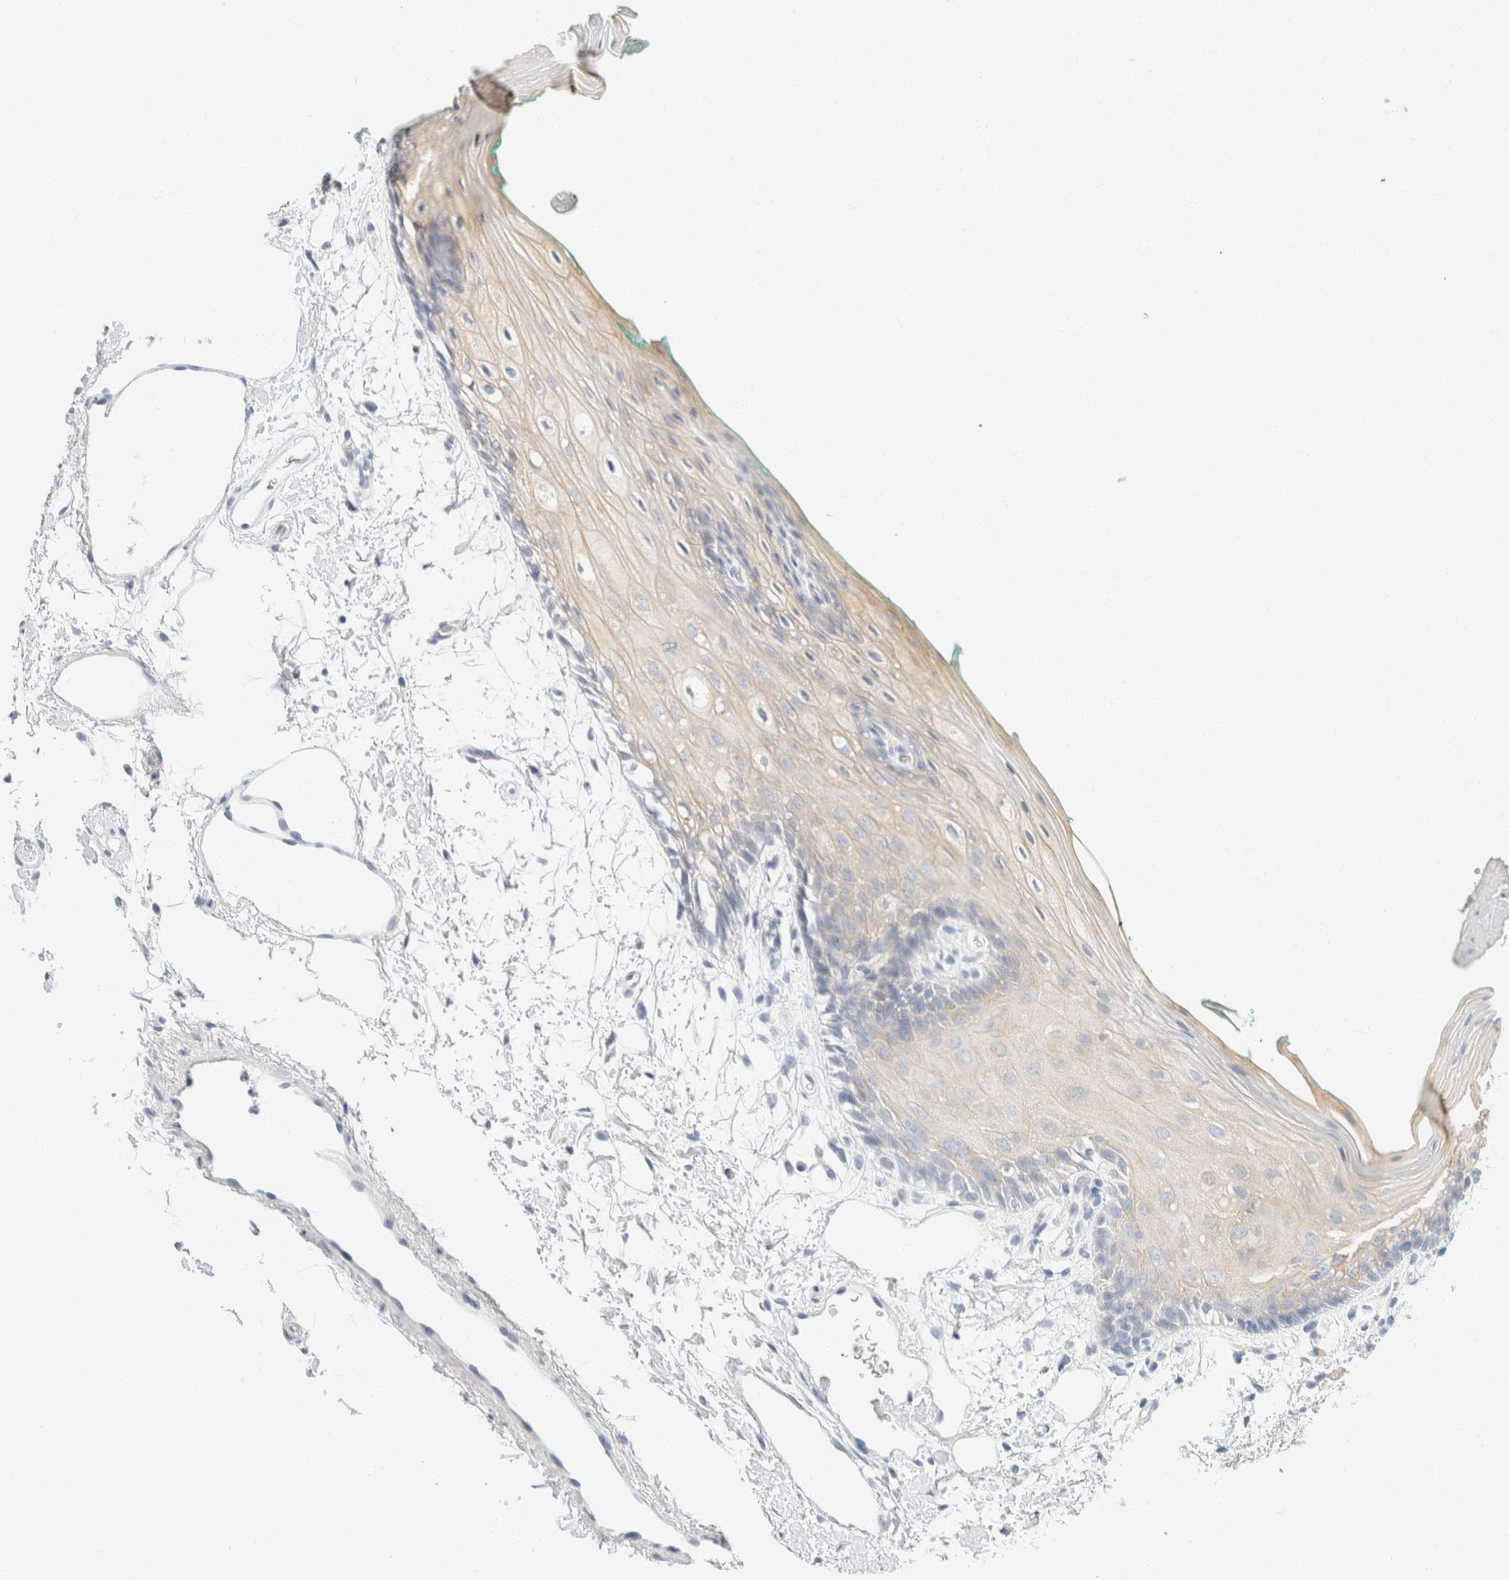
{"staining": {"intensity": "weak", "quantity": "25%-75%", "location": "cytoplasmic/membranous"}, "tissue": "oral mucosa", "cell_type": "Squamous epithelial cells", "image_type": "normal", "snomed": [{"axis": "morphology", "description": "Normal tissue, NOS"}, {"axis": "topography", "description": "Skeletal muscle"}, {"axis": "topography", "description": "Oral tissue"}, {"axis": "topography", "description": "Peripheral nerve tissue"}], "caption": "A brown stain highlights weak cytoplasmic/membranous staining of a protein in squamous epithelial cells of normal human oral mucosa. The staining was performed using DAB to visualize the protein expression in brown, while the nuclei were stained in blue with hematoxylin (Magnification: 20x).", "gene": "KRT20", "patient": {"sex": "female", "age": 84}}